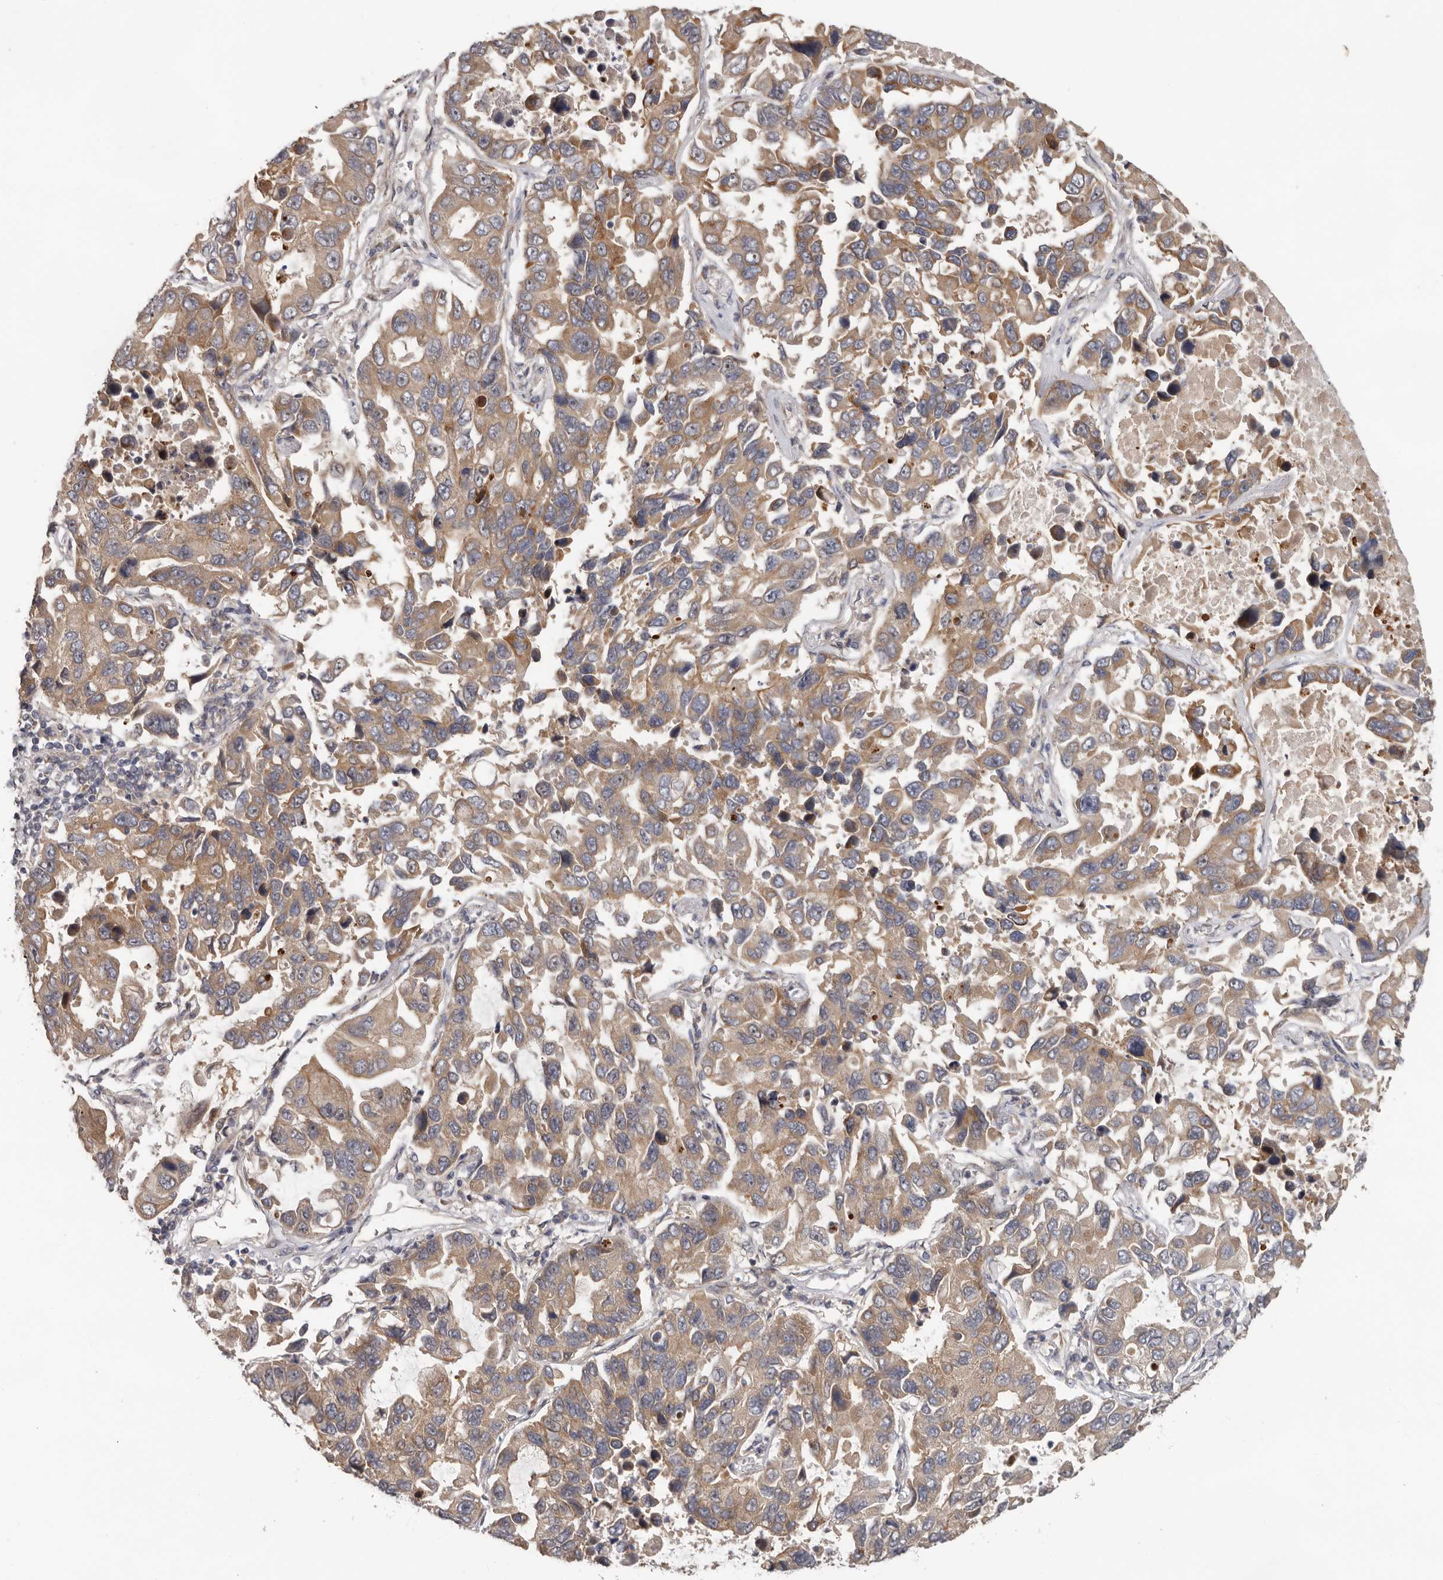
{"staining": {"intensity": "moderate", "quantity": ">75%", "location": "cytoplasmic/membranous"}, "tissue": "lung cancer", "cell_type": "Tumor cells", "image_type": "cancer", "snomed": [{"axis": "morphology", "description": "Adenocarcinoma, NOS"}, {"axis": "topography", "description": "Lung"}], "caption": "Immunohistochemistry (IHC) photomicrograph of human adenocarcinoma (lung) stained for a protein (brown), which exhibits medium levels of moderate cytoplasmic/membranous positivity in about >75% of tumor cells.", "gene": "HINT3", "patient": {"sex": "male", "age": 64}}